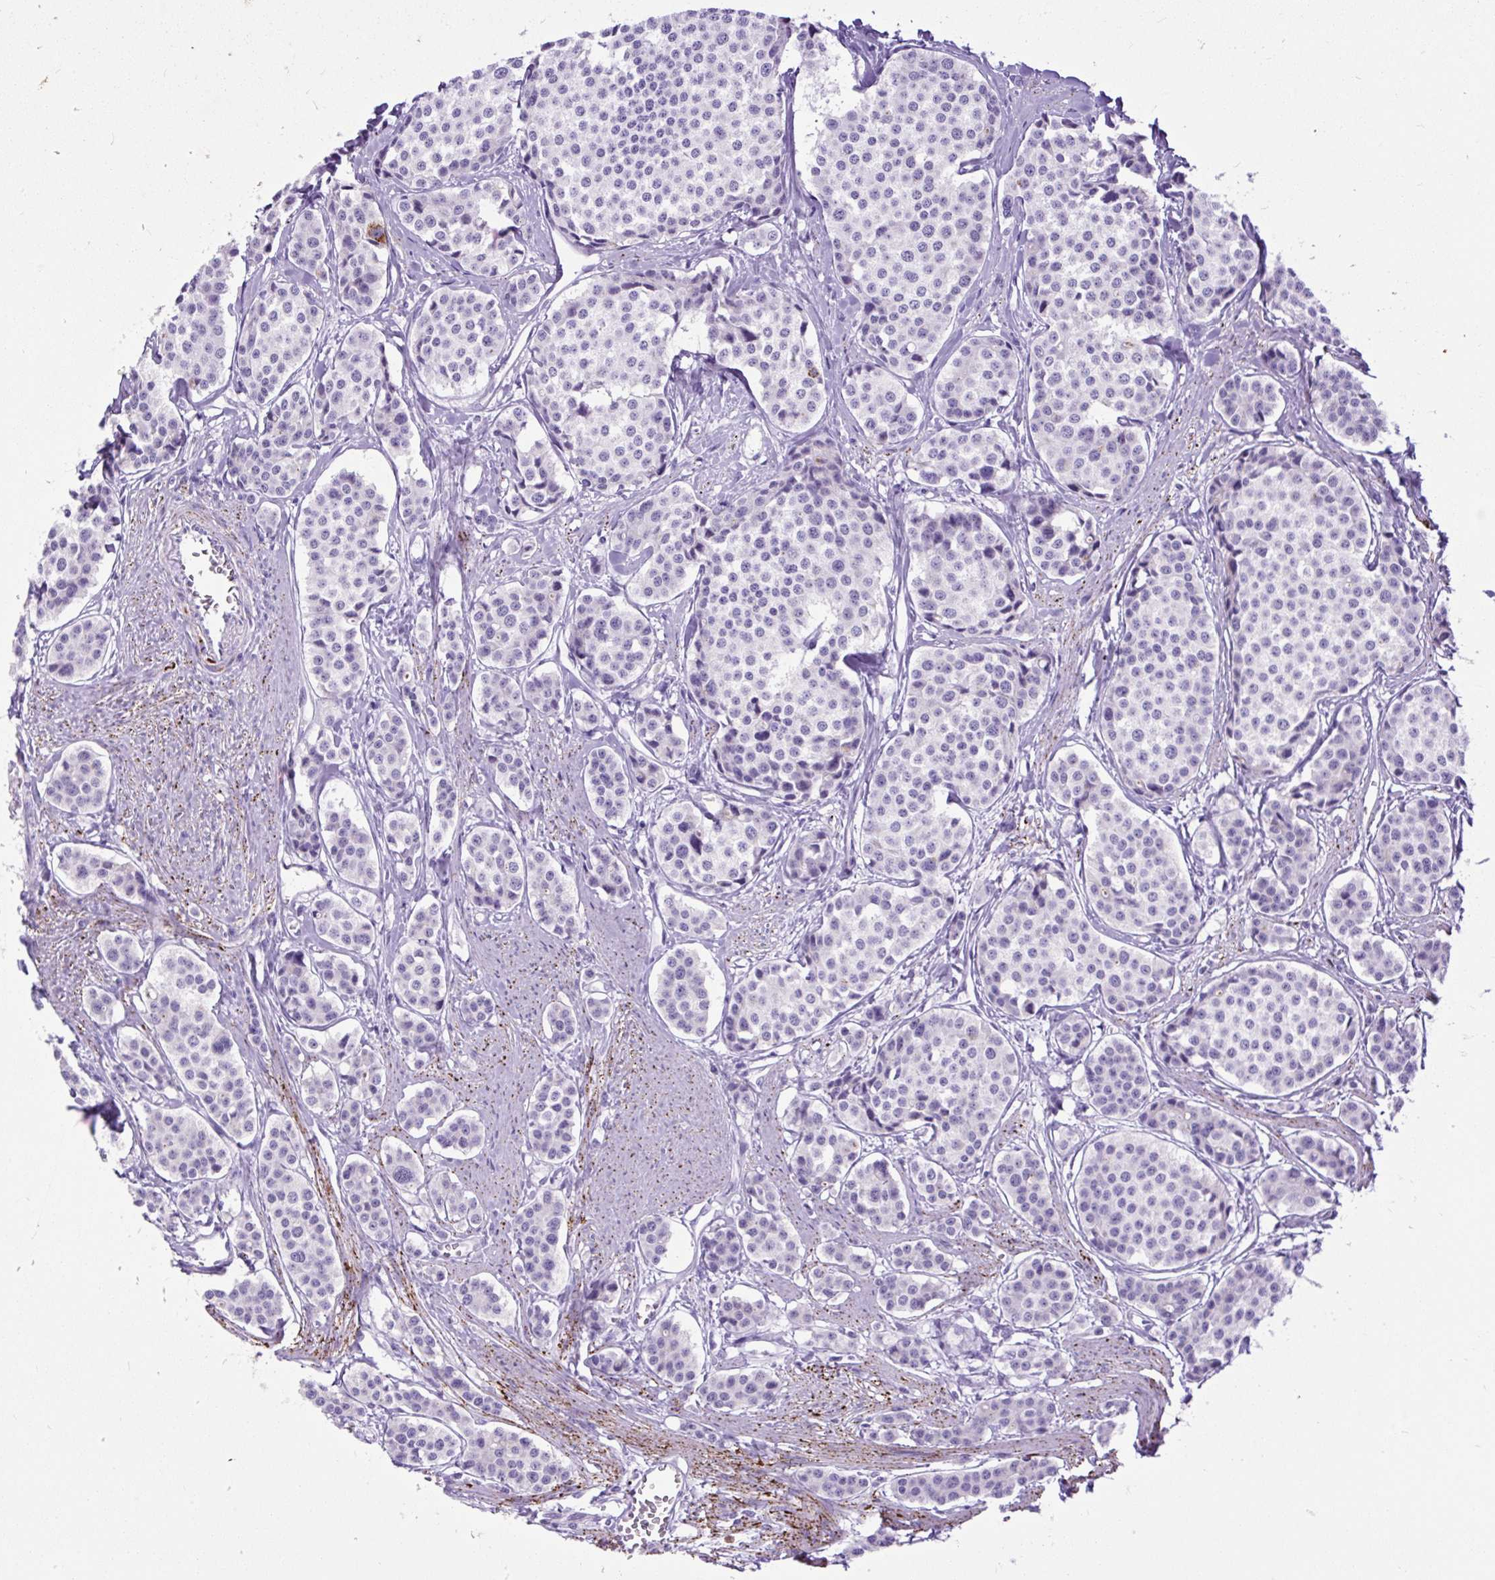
{"staining": {"intensity": "negative", "quantity": "none", "location": "none"}, "tissue": "carcinoid", "cell_type": "Tumor cells", "image_type": "cancer", "snomed": [{"axis": "morphology", "description": "Carcinoid, malignant, NOS"}, {"axis": "topography", "description": "Small intestine"}], "caption": "Immunohistochemistry of human carcinoid displays no staining in tumor cells.", "gene": "ZNF256", "patient": {"sex": "male", "age": 60}}